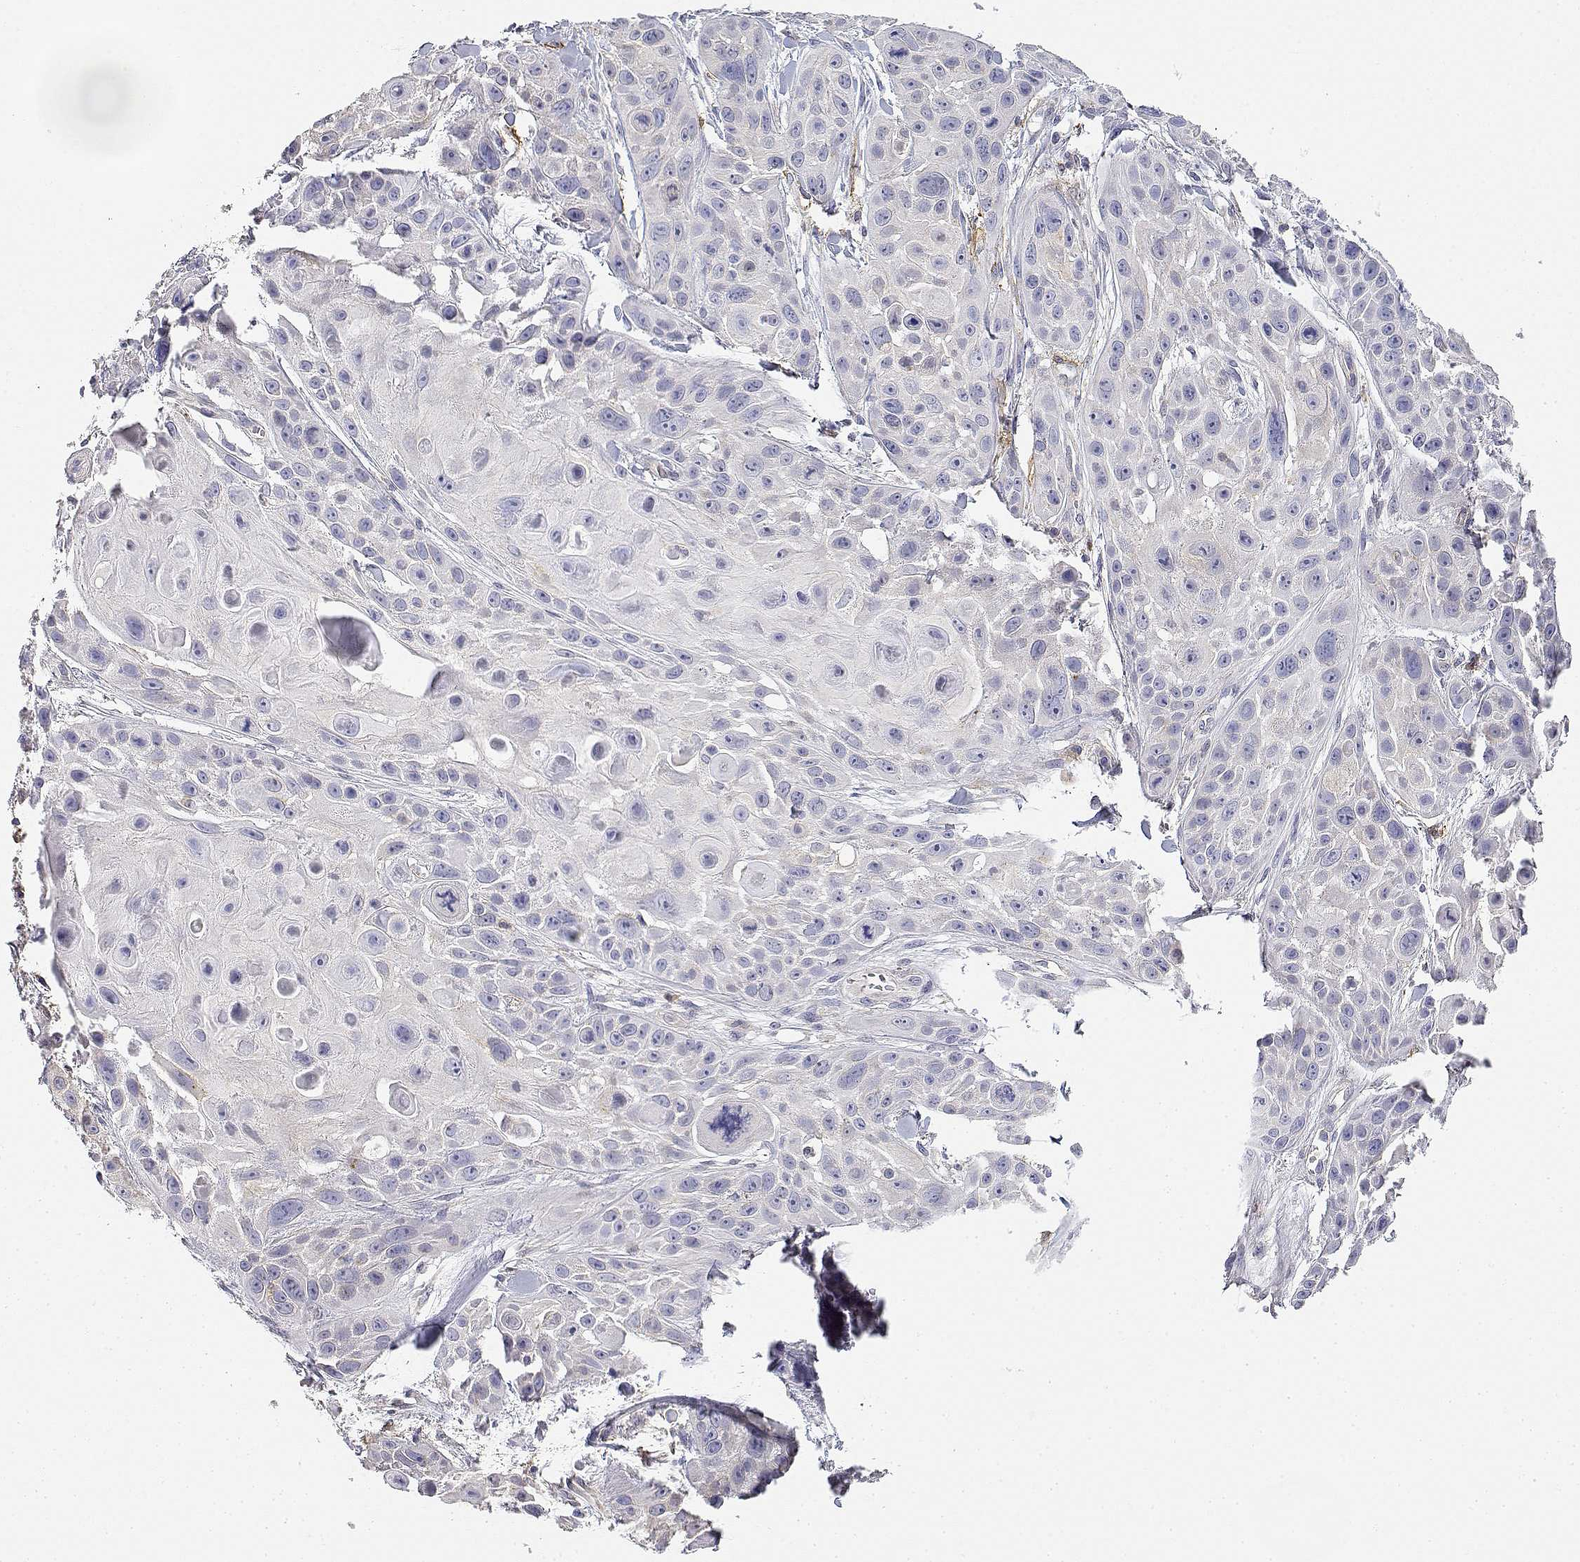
{"staining": {"intensity": "negative", "quantity": "none", "location": "none"}, "tissue": "skin cancer", "cell_type": "Tumor cells", "image_type": "cancer", "snomed": [{"axis": "morphology", "description": "Squamous cell carcinoma, NOS"}, {"axis": "topography", "description": "Skin"}, {"axis": "topography", "description": "Anal"}], "caption": "High power microscopy image of an immunohistochemistry histopathology image of skin cancer, revealing no significant expression in tumor cells.", "gene": "ADA", "patient": {"sex": "female", "age": 75}}